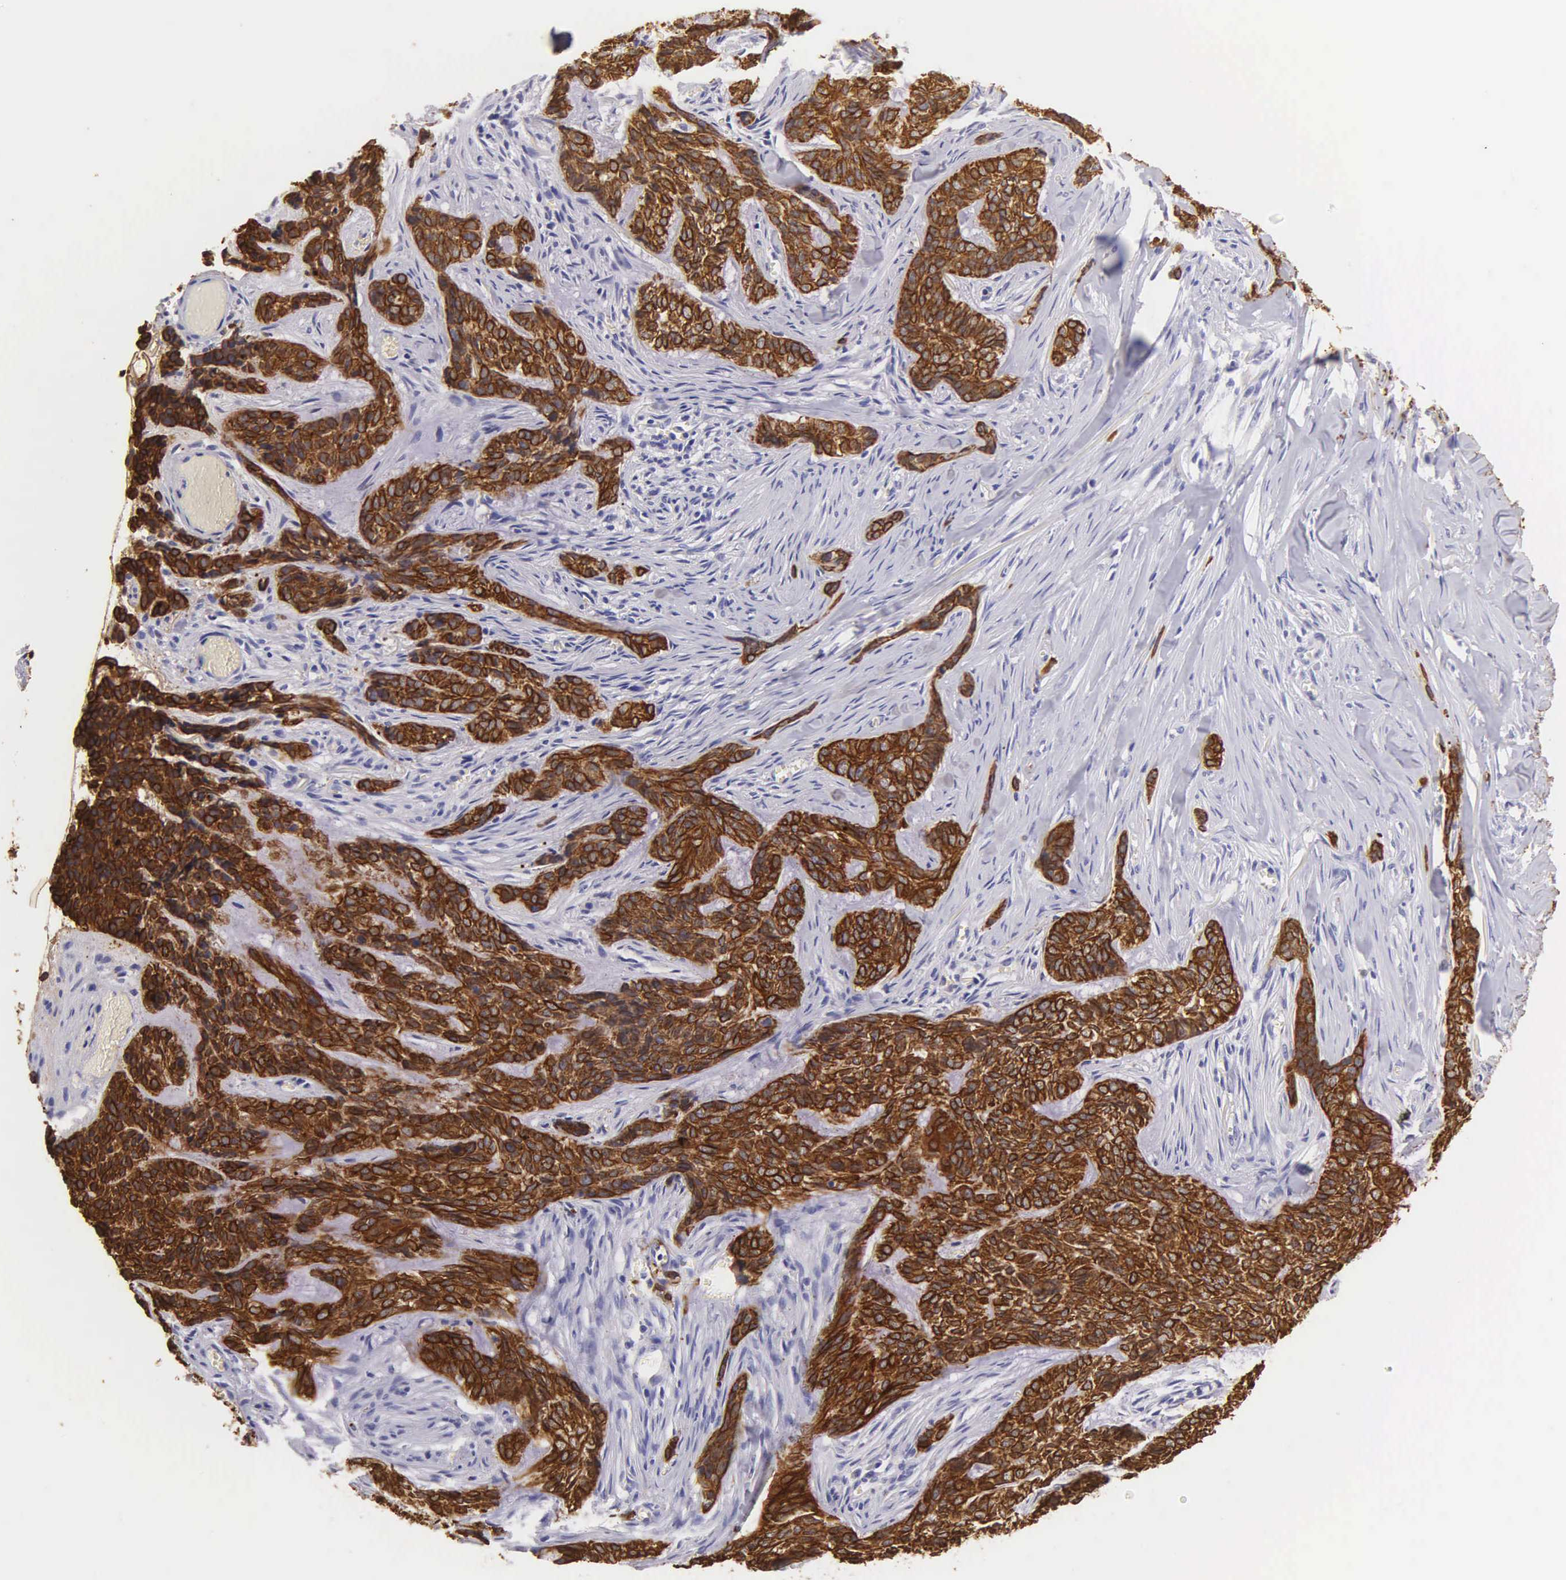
{"staining": {"intensity": "strong", "quantity": ">75%", "location": "cytoplasmic/membranous"}, "tissue": "skin cancer", "cell_type": "Tumor cells", "image_type": "cancer", "snomed": [{"axis": "morphology", "description": "Normal tissue, NOS"}, {"axis": "morphology", "description": "Basal cell carcinoma"}, {"axis": "topography", "description": "Skin"}], "caption": "Human skin basal cell carcinoma stained for a protein (brown) reveals strong cytoplasmic/membranous positive expression in about >75% of tumor cells.", "gene": "KRT17", "patient": {"sex": "female", "age": 65}}